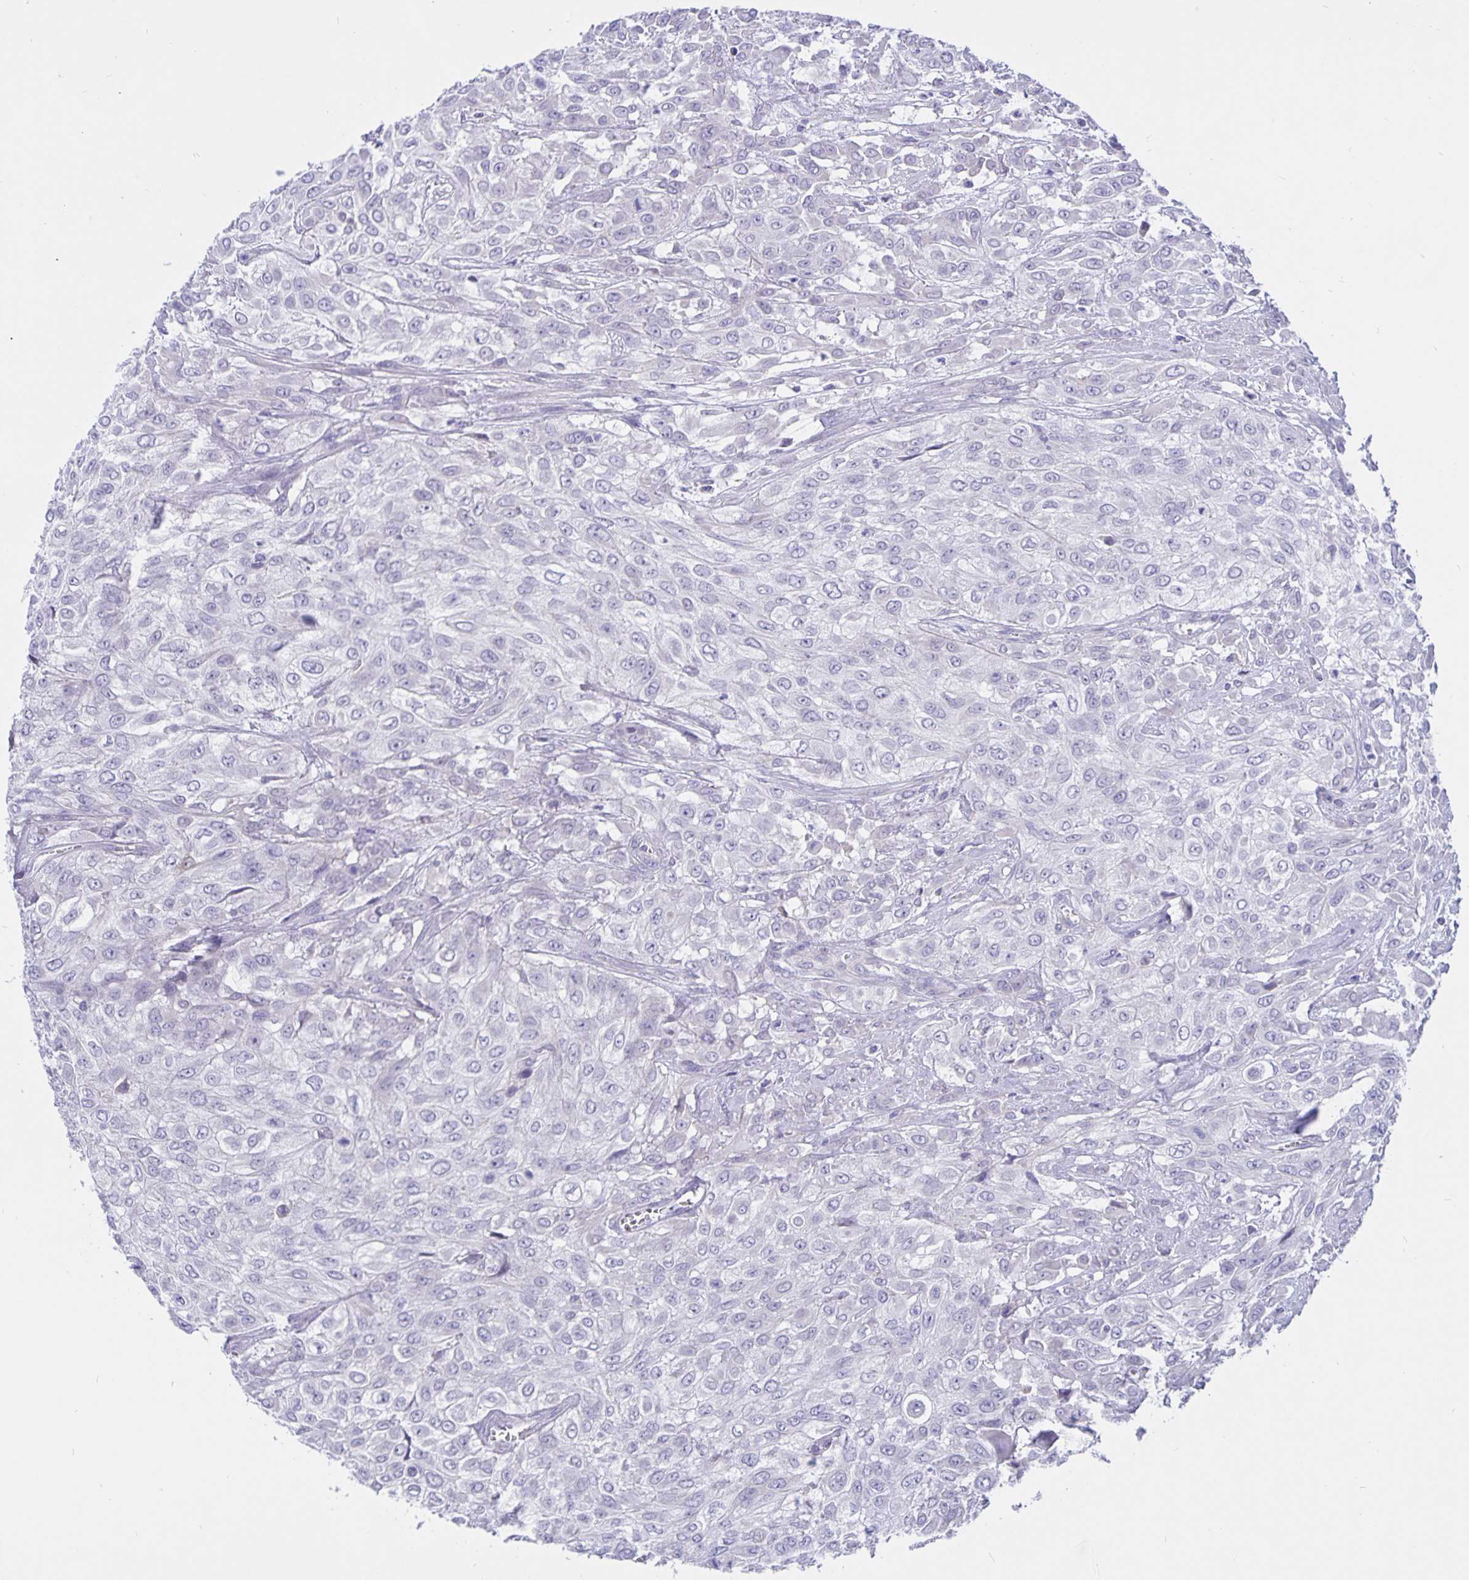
{"staining": {"intensity": "negative", "quantity": "none", "location": "none"}, "tissue": "urothelial cancer", "cell_type": "Tumor cells", "image_type": "cancer", "snomed": [{"axis": "morphology", "description": "Urothelial carcinoma, High grade"}, {"axis": "topography", "description": "Urinary bladder"}], "caption": "The photomicrograph reveals no staining of tumor cells in high-grade urothelial carcinoma.", "gene": "ERMN", "patient": {"sex": "male", "age": 57}}